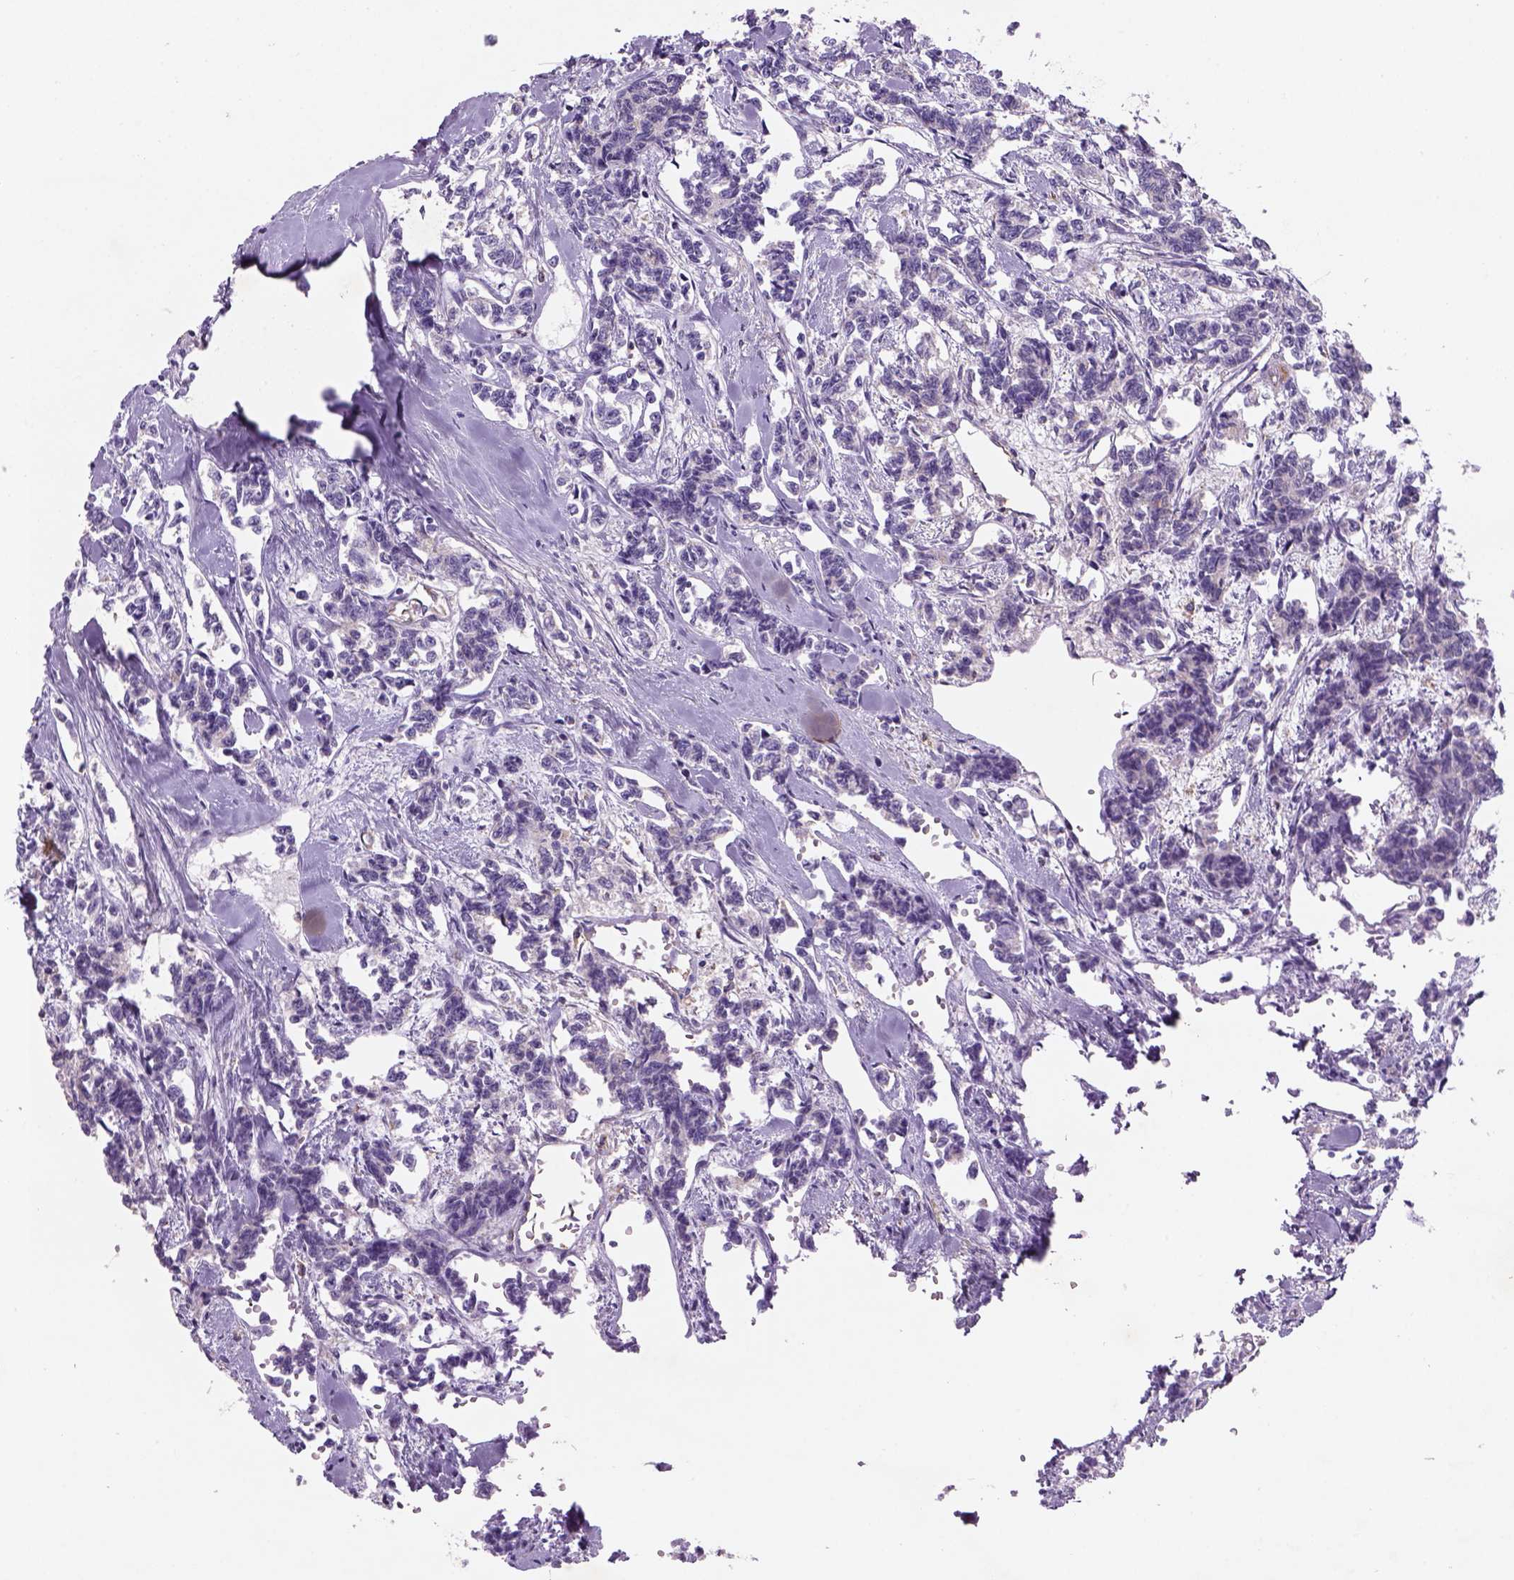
{"staining": {"intensity": "negative", "quantity": "none", "location": "none"}, "tissue": "carcinoid", "cell_type": "Tumor cells", "image_type": "cancer", "snomed": [{"axis": "morphology", "description": "Carcinoid, malignant, NOS"}, {"axis": "topography", "description": "Kidney"}], "caption": "Histopathology image shows no protein expression in tumor cells of carcinoid tissue.", "gene": "NAALAD2", "patient": {"sex": "female", "age": 41}}